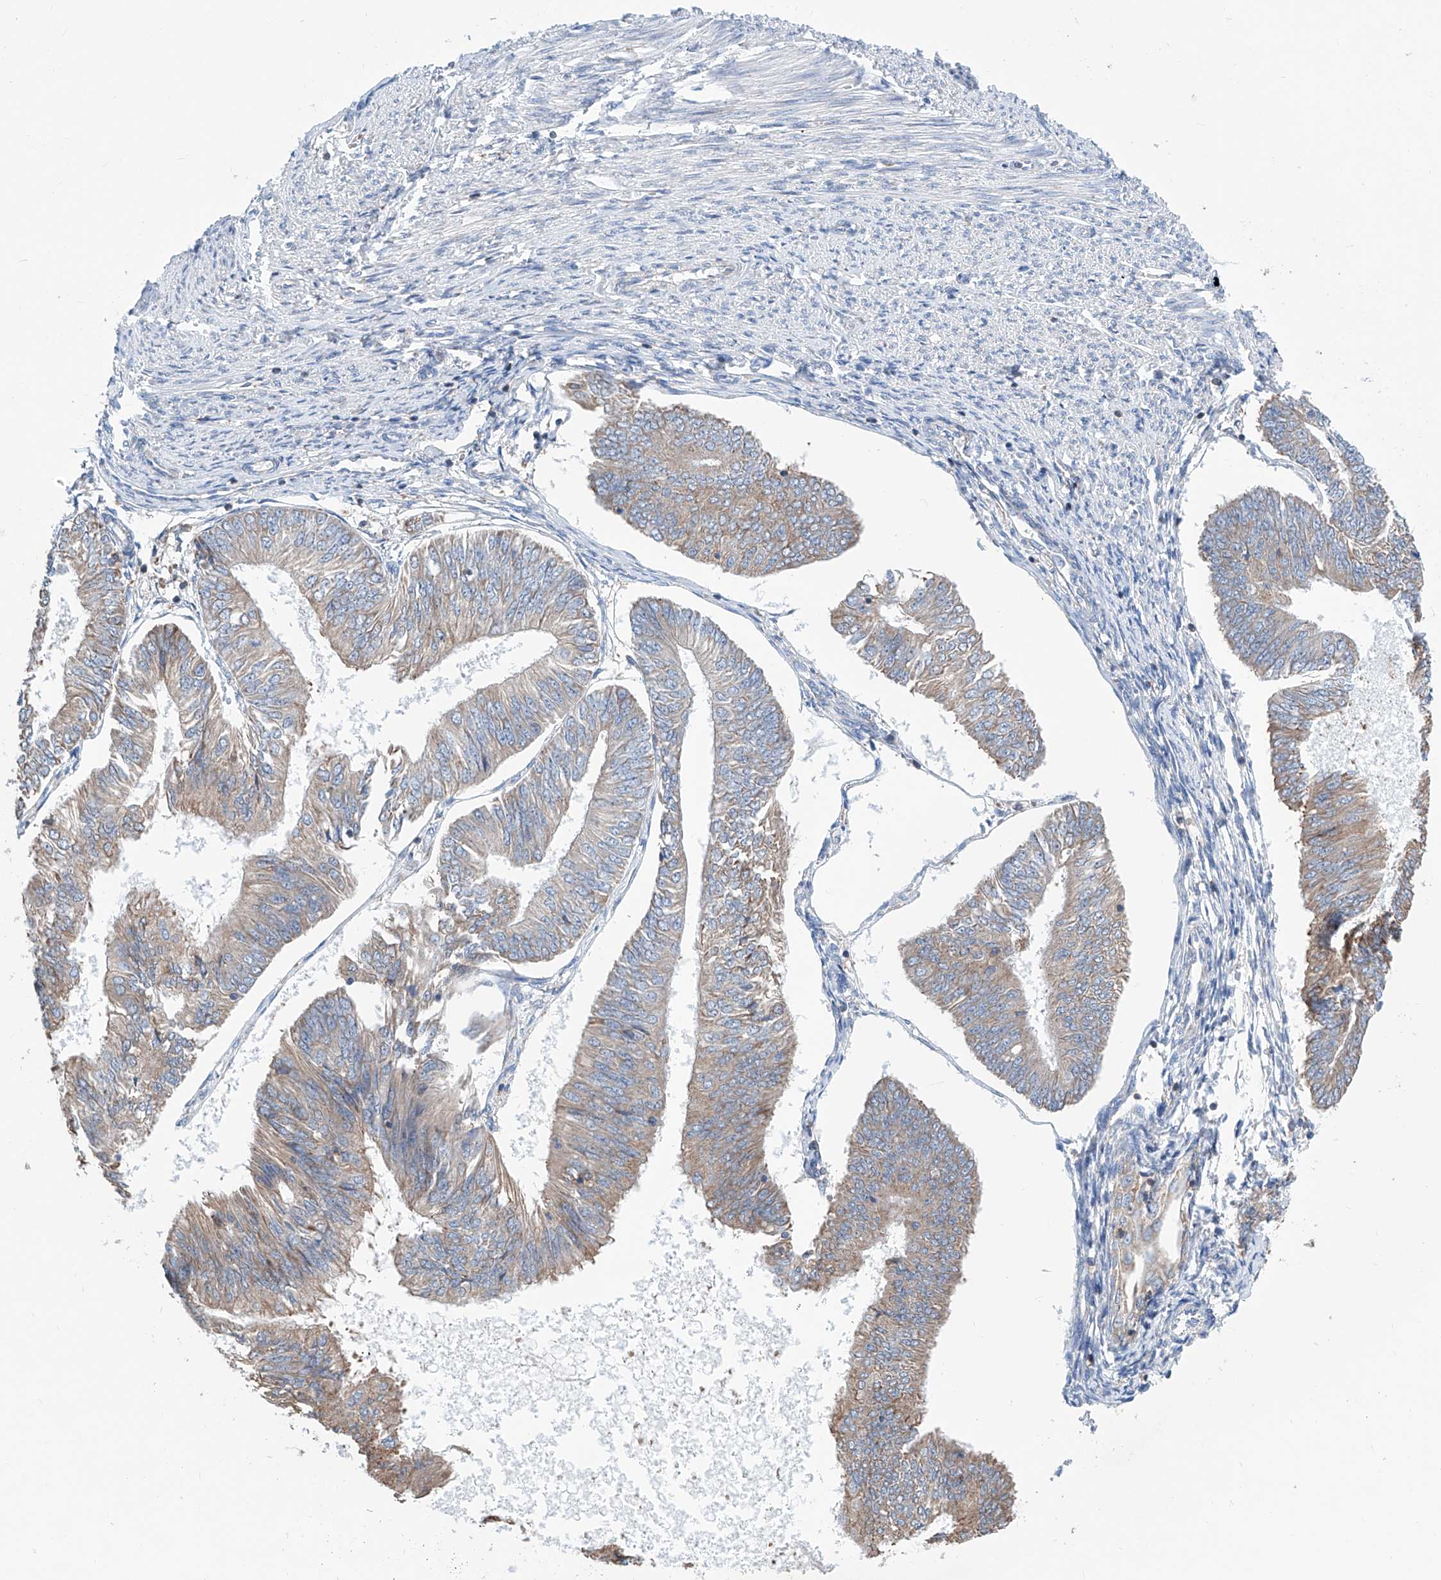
{"staining": {"intensity": "weak", "quantity": "<25%", "location": "cytoplasmic/membranous"}, "tissue": "endometrial cancer", "cell_type": "Tumor cells", "image_type": "cancer", "snomed": [{"axis": "morphology", "description": "Adenocarcinoma, NOS"}, {"axis": "topography", "description": "Endometrium"}], "caption": "Tumor cells are negative for brown protein staining in endometrial cancer.", "gene": "MAD2L1", "patient": {"sex": "female", "age": 58}}